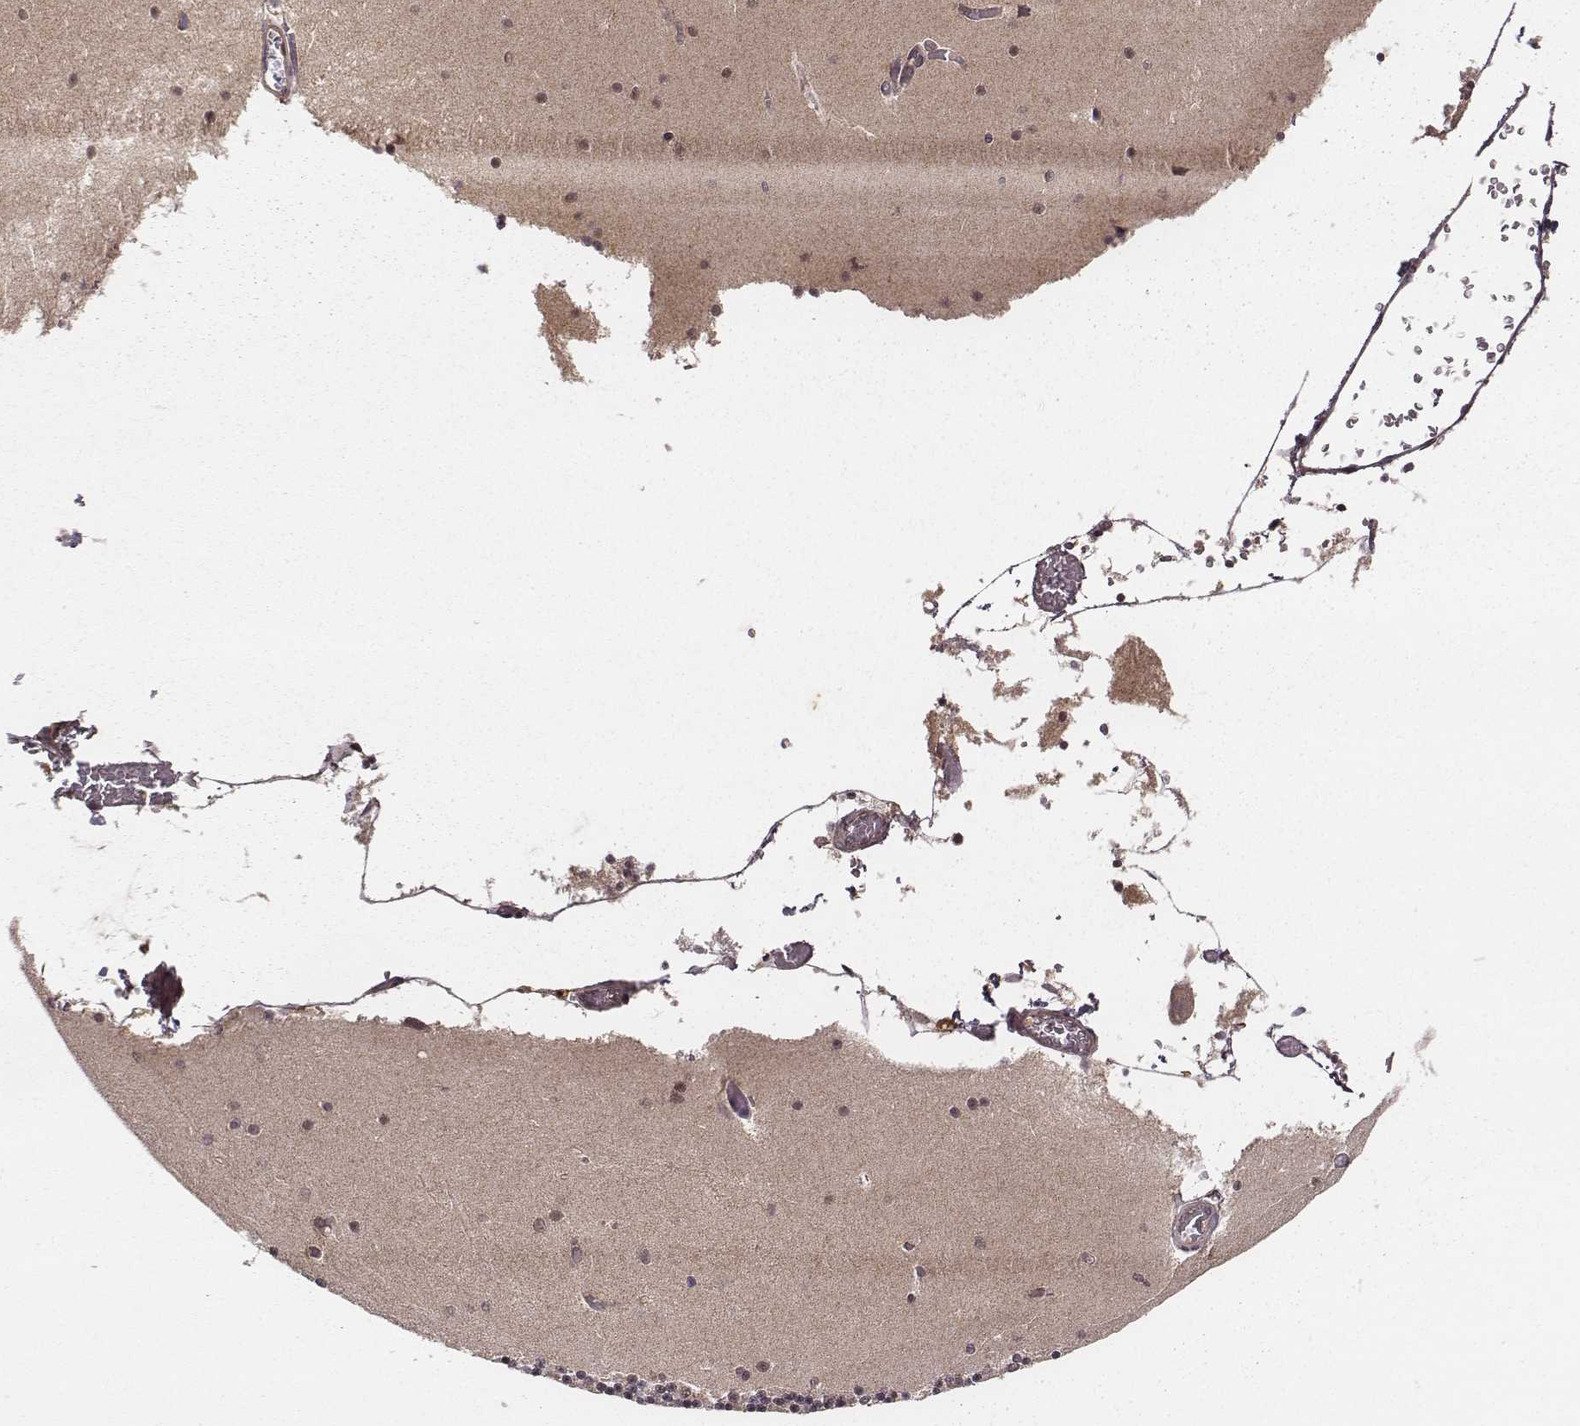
{"staining": {"intensity": "moderate", "quantity": ">75%", "location": "cytoplasmic/membranous"}, "tissue": "cerebellum", "cell_type": "Cells in granular layer", "image_type": "normal", "snomed": [{"axis": "morphology", "description": "Normal tissue, NOS"}, {"axis": "topography", "description": "Cerebellum"}], "caption": "The image reveals immunohistochemical staining of normal cerebellum. There is moderate cytoplasmic/membranous expression is seen in approximately >75% of cells in granular layer.", "gene": "VPS26A", "patient": {"sex": "female", "age": 28}}